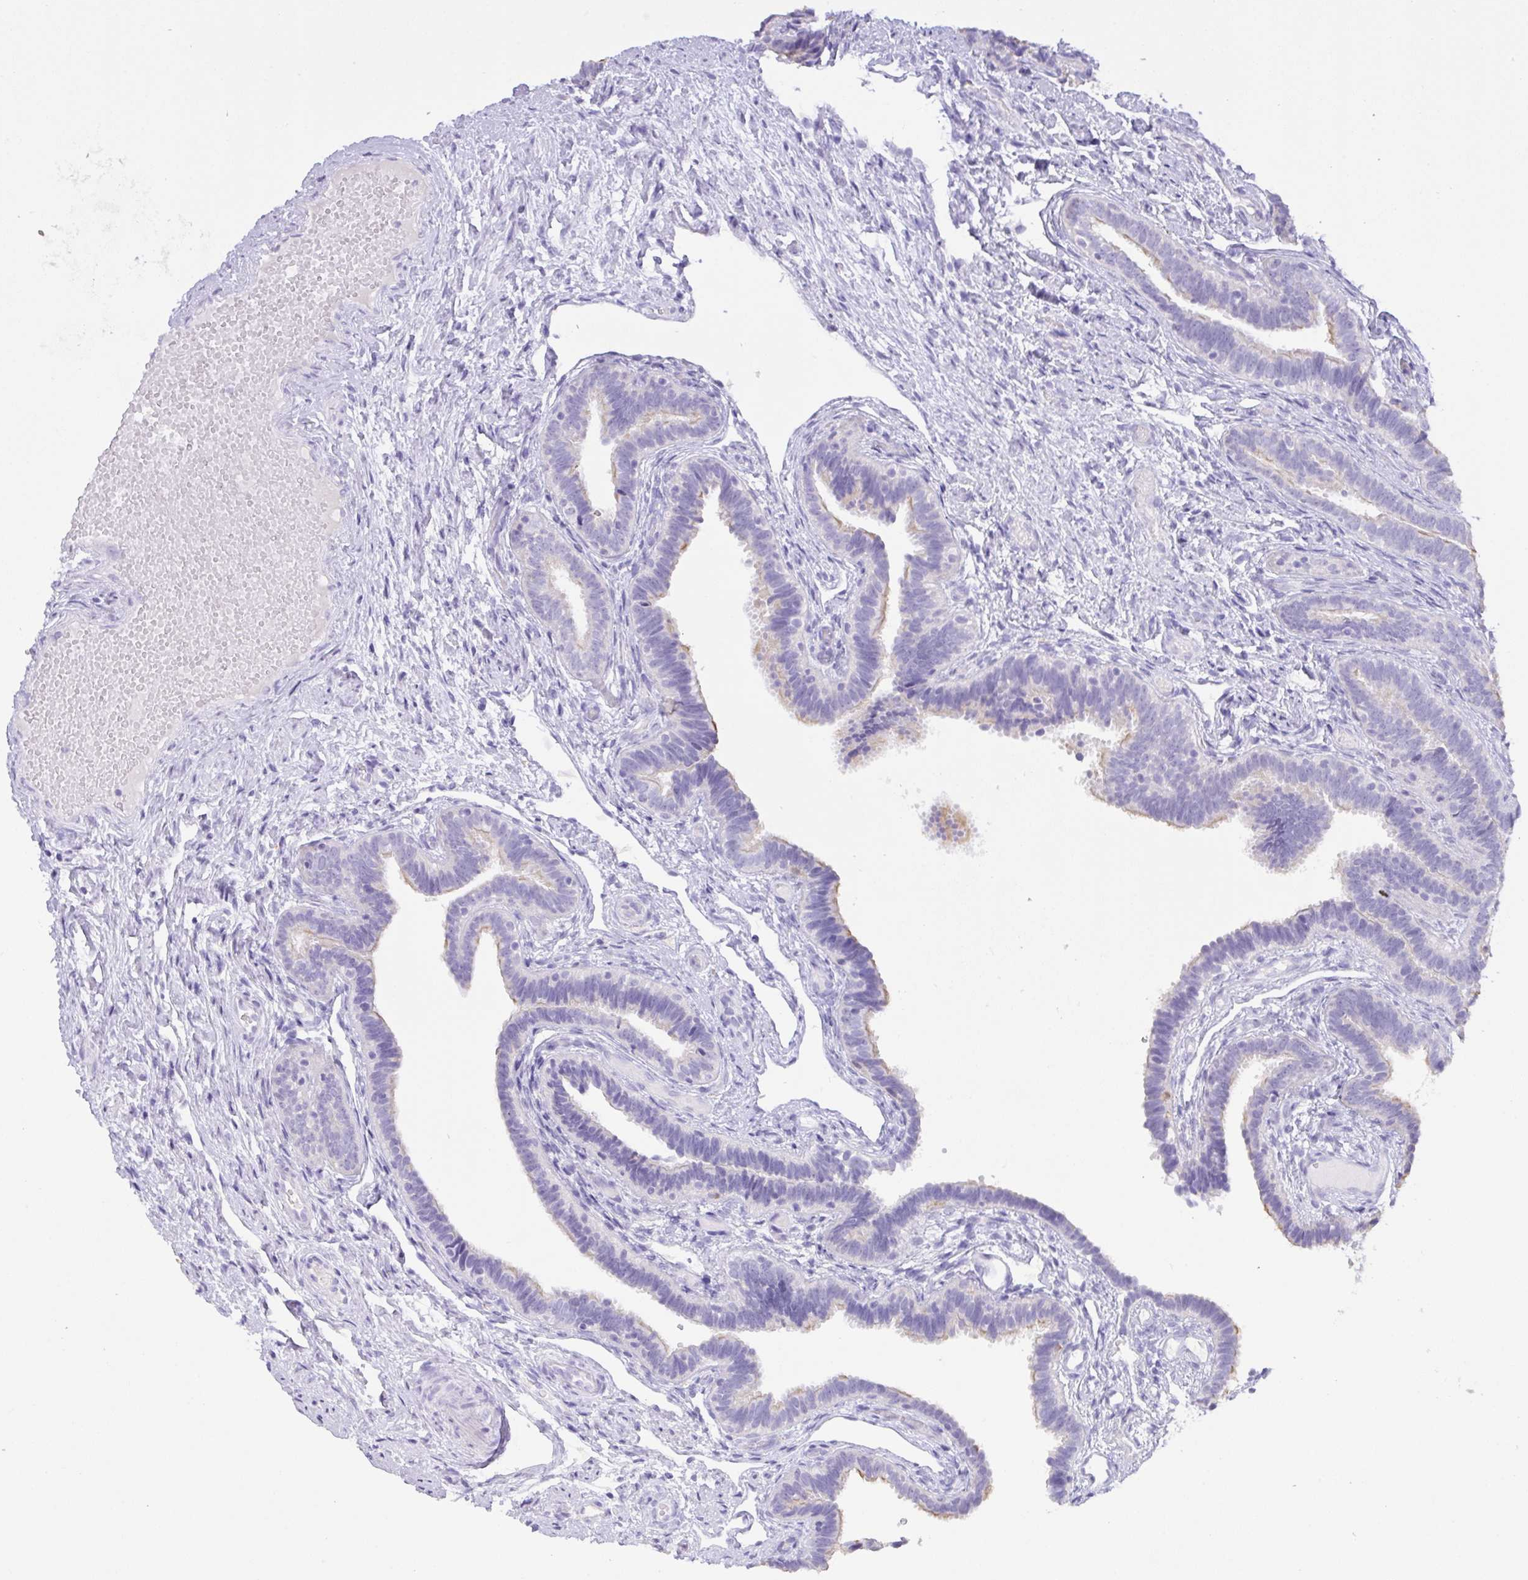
{"staining": {"intensity": "weak", "quantity": "<25%", "location": "cytoplasmic/membranous"}, "tissue": "fallopian tube", "cell_type": "Glandular cells", "image_type": "normal", "snomed": [{"axis": "morphology", "description": "Normal tissue, NOS"}, {"axis": "topography", "description": "Fallopian tube"}], "caption": "Human fallopian tube stained for a protein using IHC displays no expression in glandular cells.", "gene": "CST11", "patient": {"sex": "female", "age": 37}}